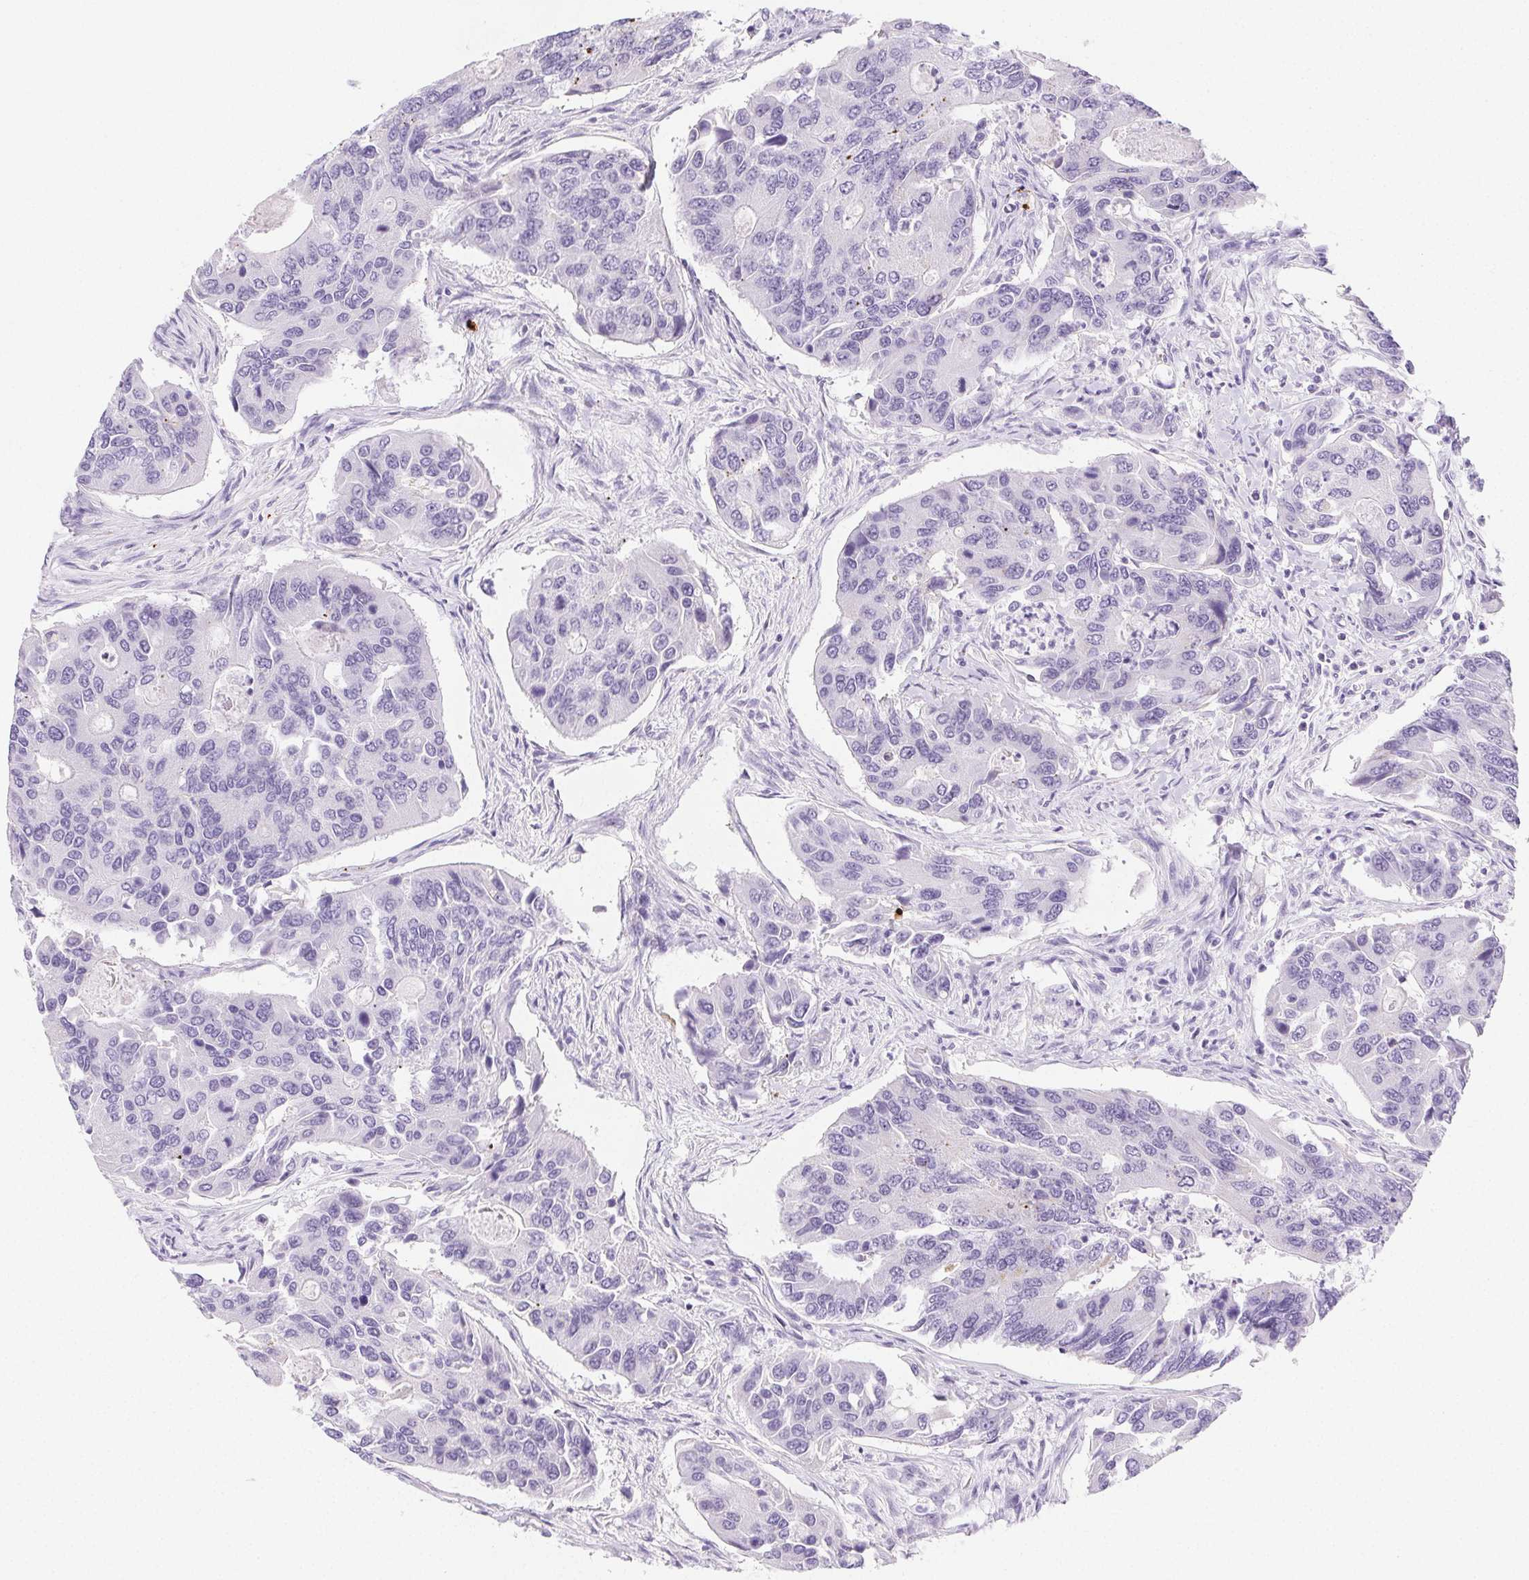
{"staining": {"intensity": "negative", "quantity": "none", "location": "none"}, "tissue": "colorectal cancer", "cell_type": "Tumor cells", "image_type": "cancer", "snomed": [{"axis": "morphology", "description": "Adenocarcinoma, NOS"}, {"axis": "topography", "description": "Colon"}], "caption": "IHC photomicrograph of neoplastic tissue: colorectal adenocarcinoma stained with DAB (3,3'-diaminobenzidine) displays no significant protein staining in tumor cells. The staining was performed using DAB (3,3'-diaminobenzidine) to visualize the protein expression in brown, while the nuclei were stained in blue with hematoxylin (Magnification: 20x).", "gene": "VTN", "patient": {"sex": "female", "age": 67}}